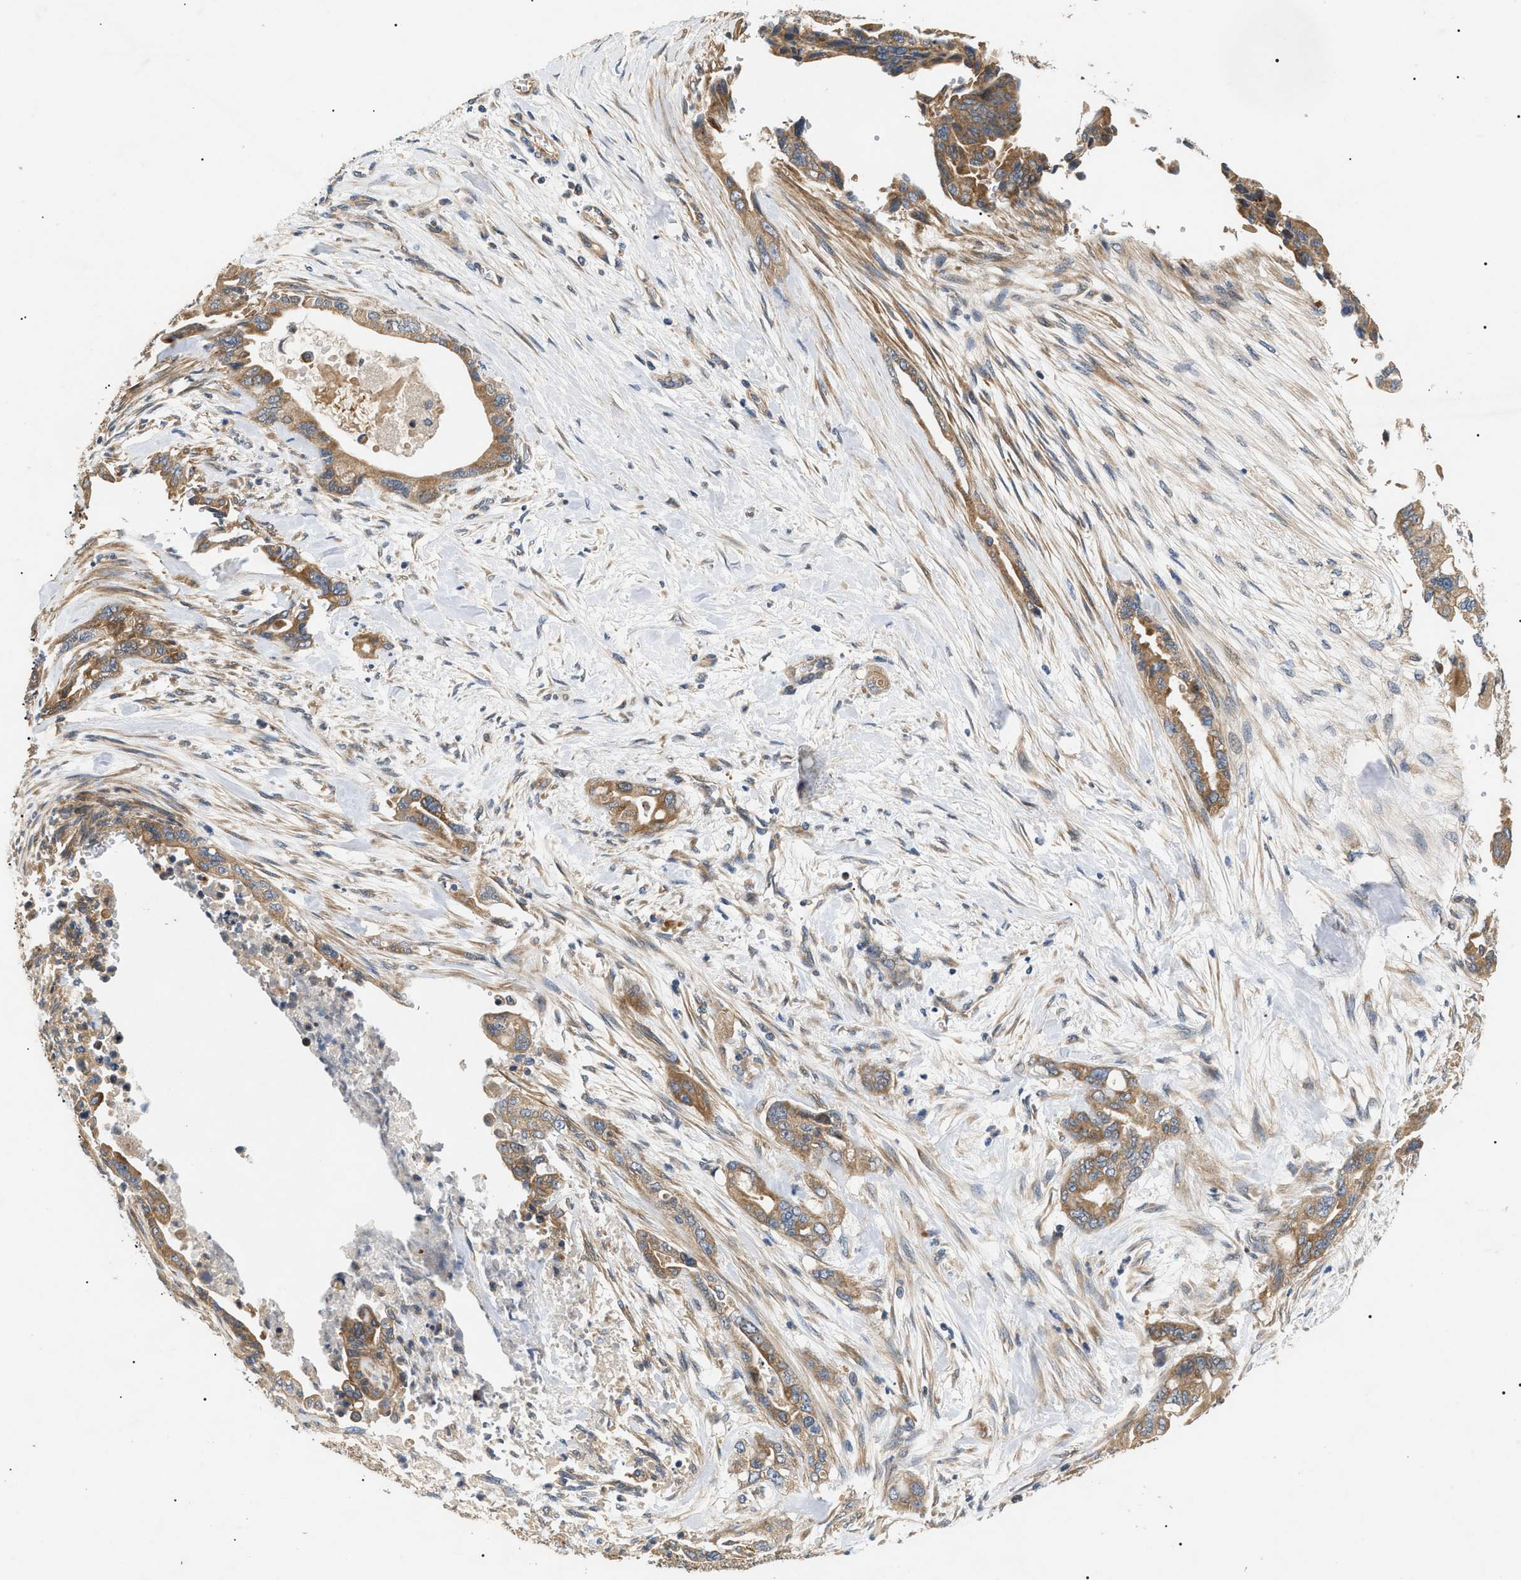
{"staining": {"intensity": "moderate", "quantity": ">75%", "location": "cytoplasmic/membranous"}, "tissue": "pancreatic cancer", "cell_type": "Tumor cells", "image_type": "cancer", "snomed": [{"axis": "morphology", "description": "Adenocarcinoma, NOS"}, {"axis": "topography", "description": "Pancreas"}], "caption": "Immunohistochemistry histopathology image of human pancreatic adenocarcinoma stained for a protein (brown), which demonstrates medium levels of moderate cytoplasmic/membranous expression in approximately >75% of tumor cells.", "gene": "PPM1B", "patient": {"sex": "male", "age": 70}}